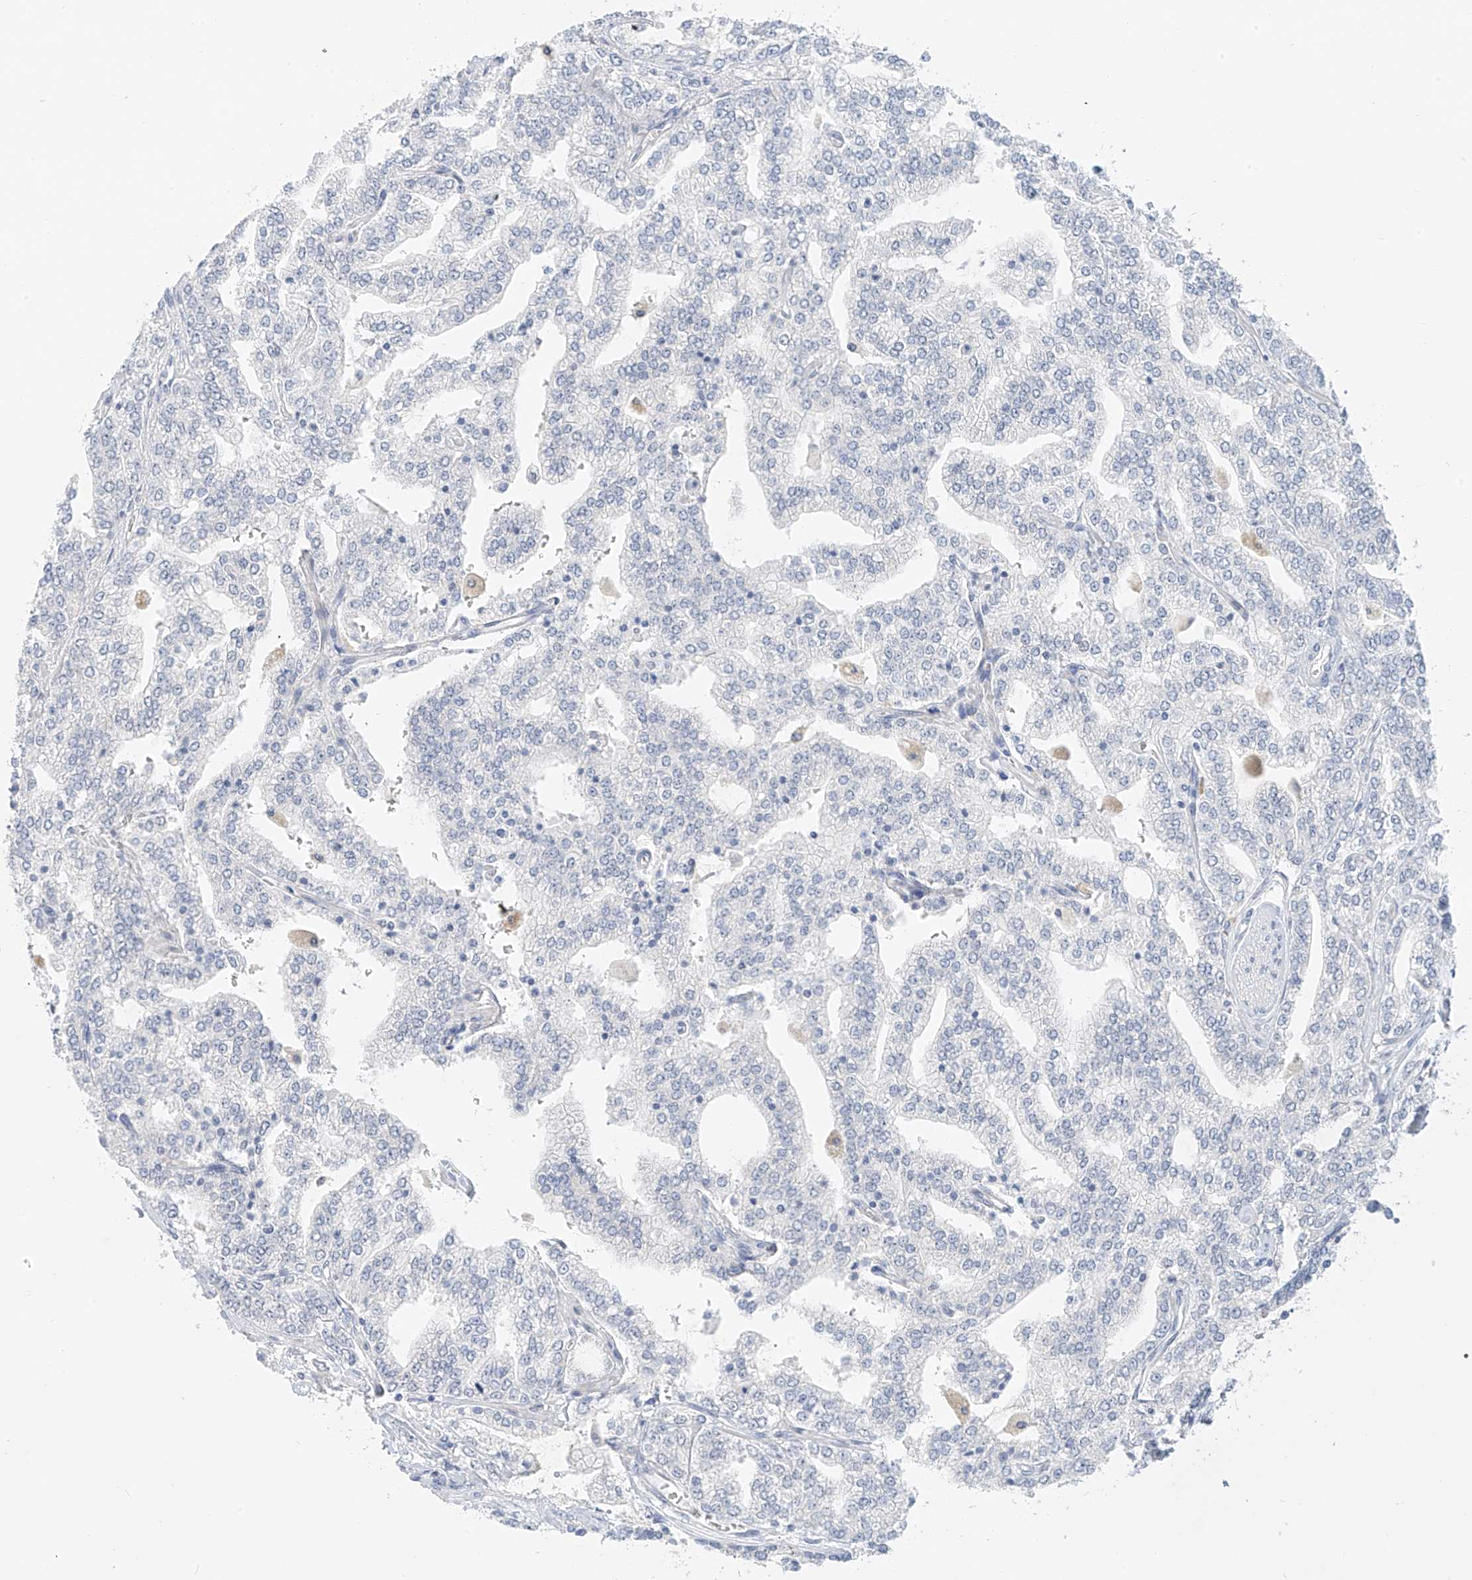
{"staining": {"intensity": "negative", "quantity": "none", "location": "none"}, "tissue": "prostate cancer", "cell_type": "Tumor cells", "image_type": "cancer", "snomed": [{"axis": "morphology", "description": "Adenocarcinoma, High grade"}, {"axis": "topography", "description": "Prostate"}], "caption": "Immunohistochemistry (IHC) of high-grade adenocarcinoma (prostate) reveals no positivity in tumor cells.", "gene": "C2orf42", "patient": {"sex": "male", "age": 64}}